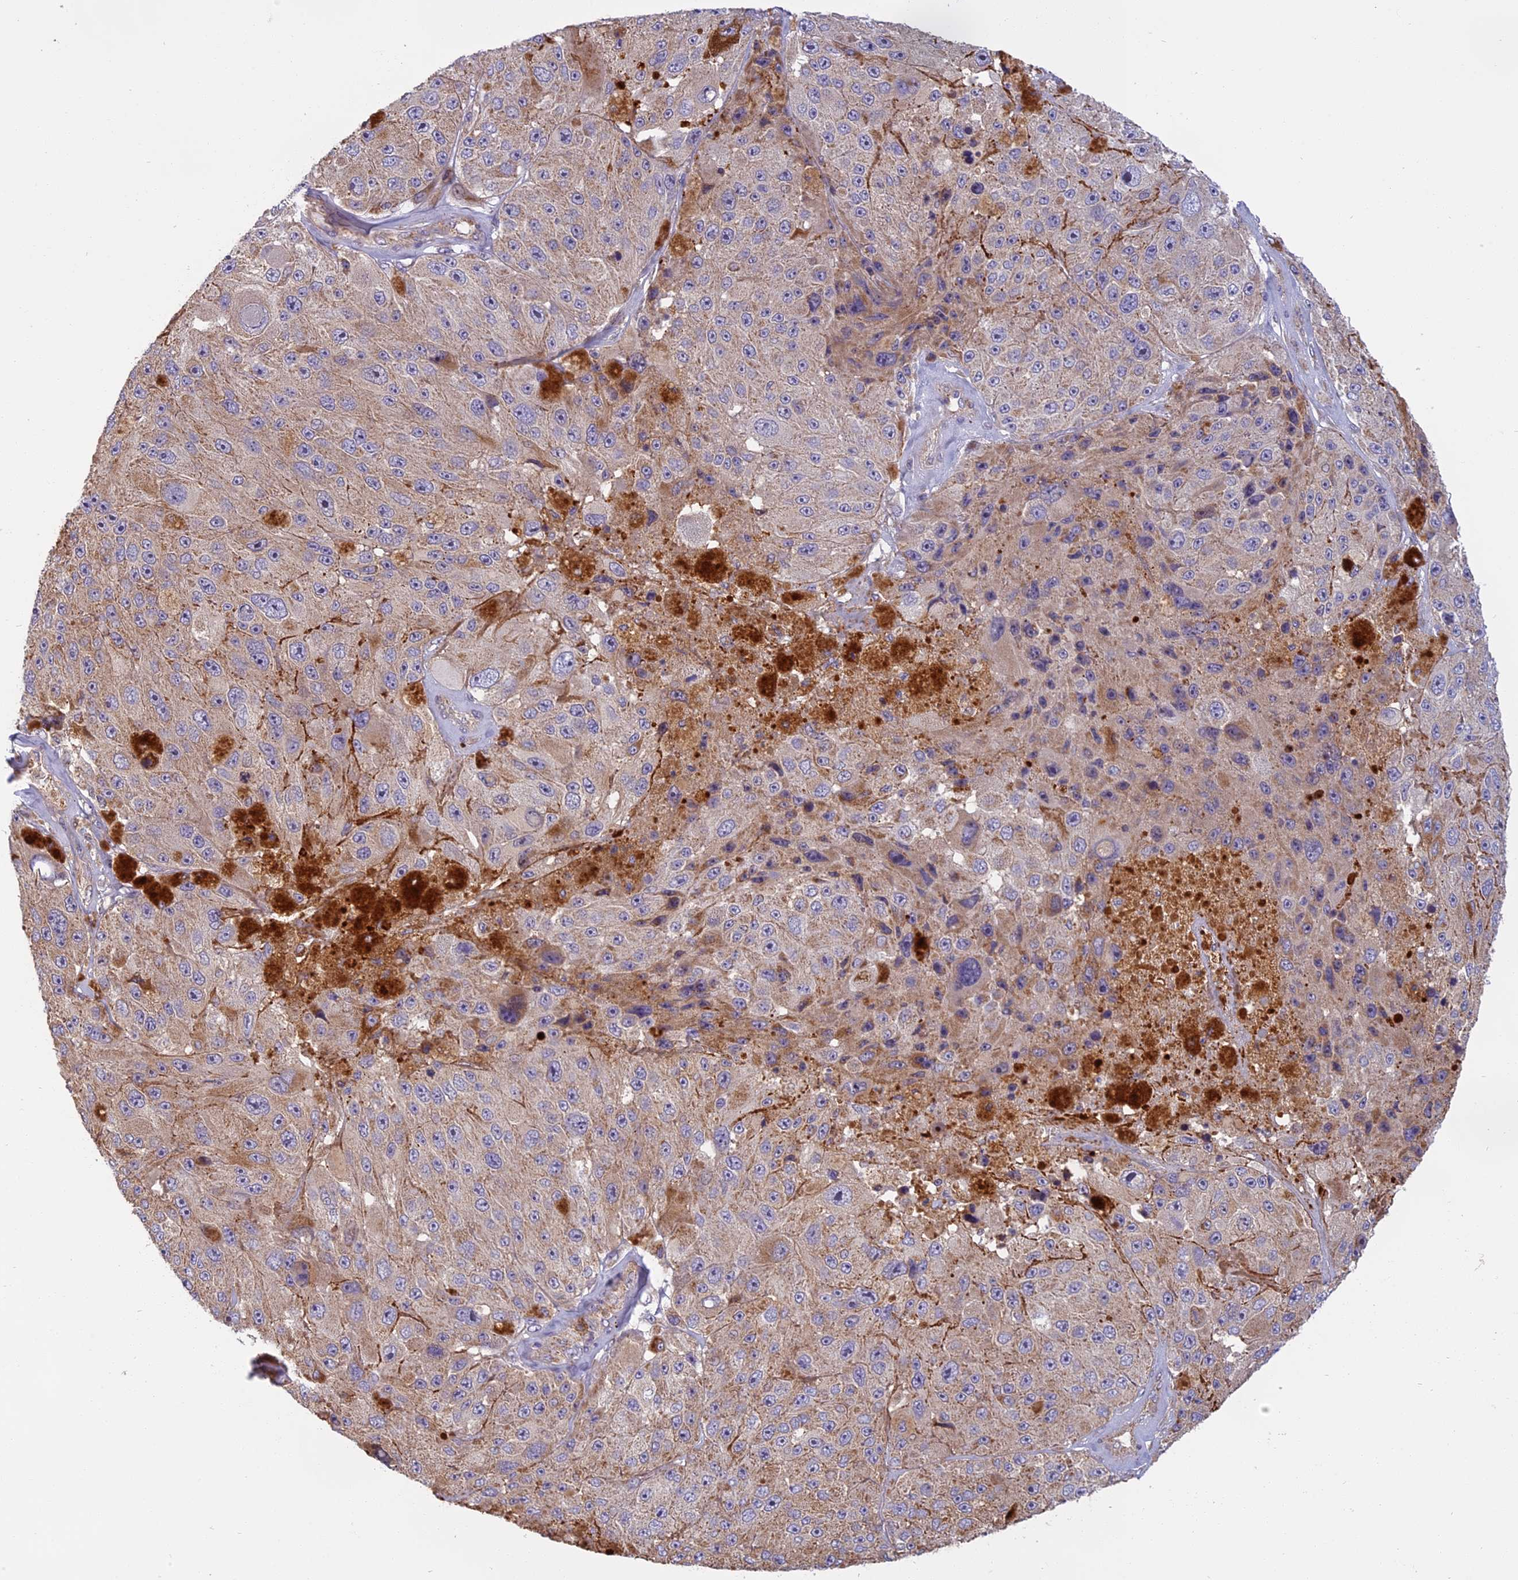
{"staining": {"intensity": "weak", "quantity": "<25%", "location": "cytoplasmic/membranous"}, "tissue": "melanoma", "cell_type": "Tumor cells", "image_type": "cancer", "snomed": [{"axis": "morphology", "description": "Malignant melanoma, Metastatic site"}, {"axis": "topography", "description": "Lymph node"}], "caption": "There is no significant positivity in tumor cells of malignant melanoma (metastatic site). The staining is performed using DAB (3,3'-diaminobenzidine) brown chromogen with nuclei counter-stained in using hematoxylin.", "gene": "EDAR", "patient": {"sex": "male", "age": 62}}